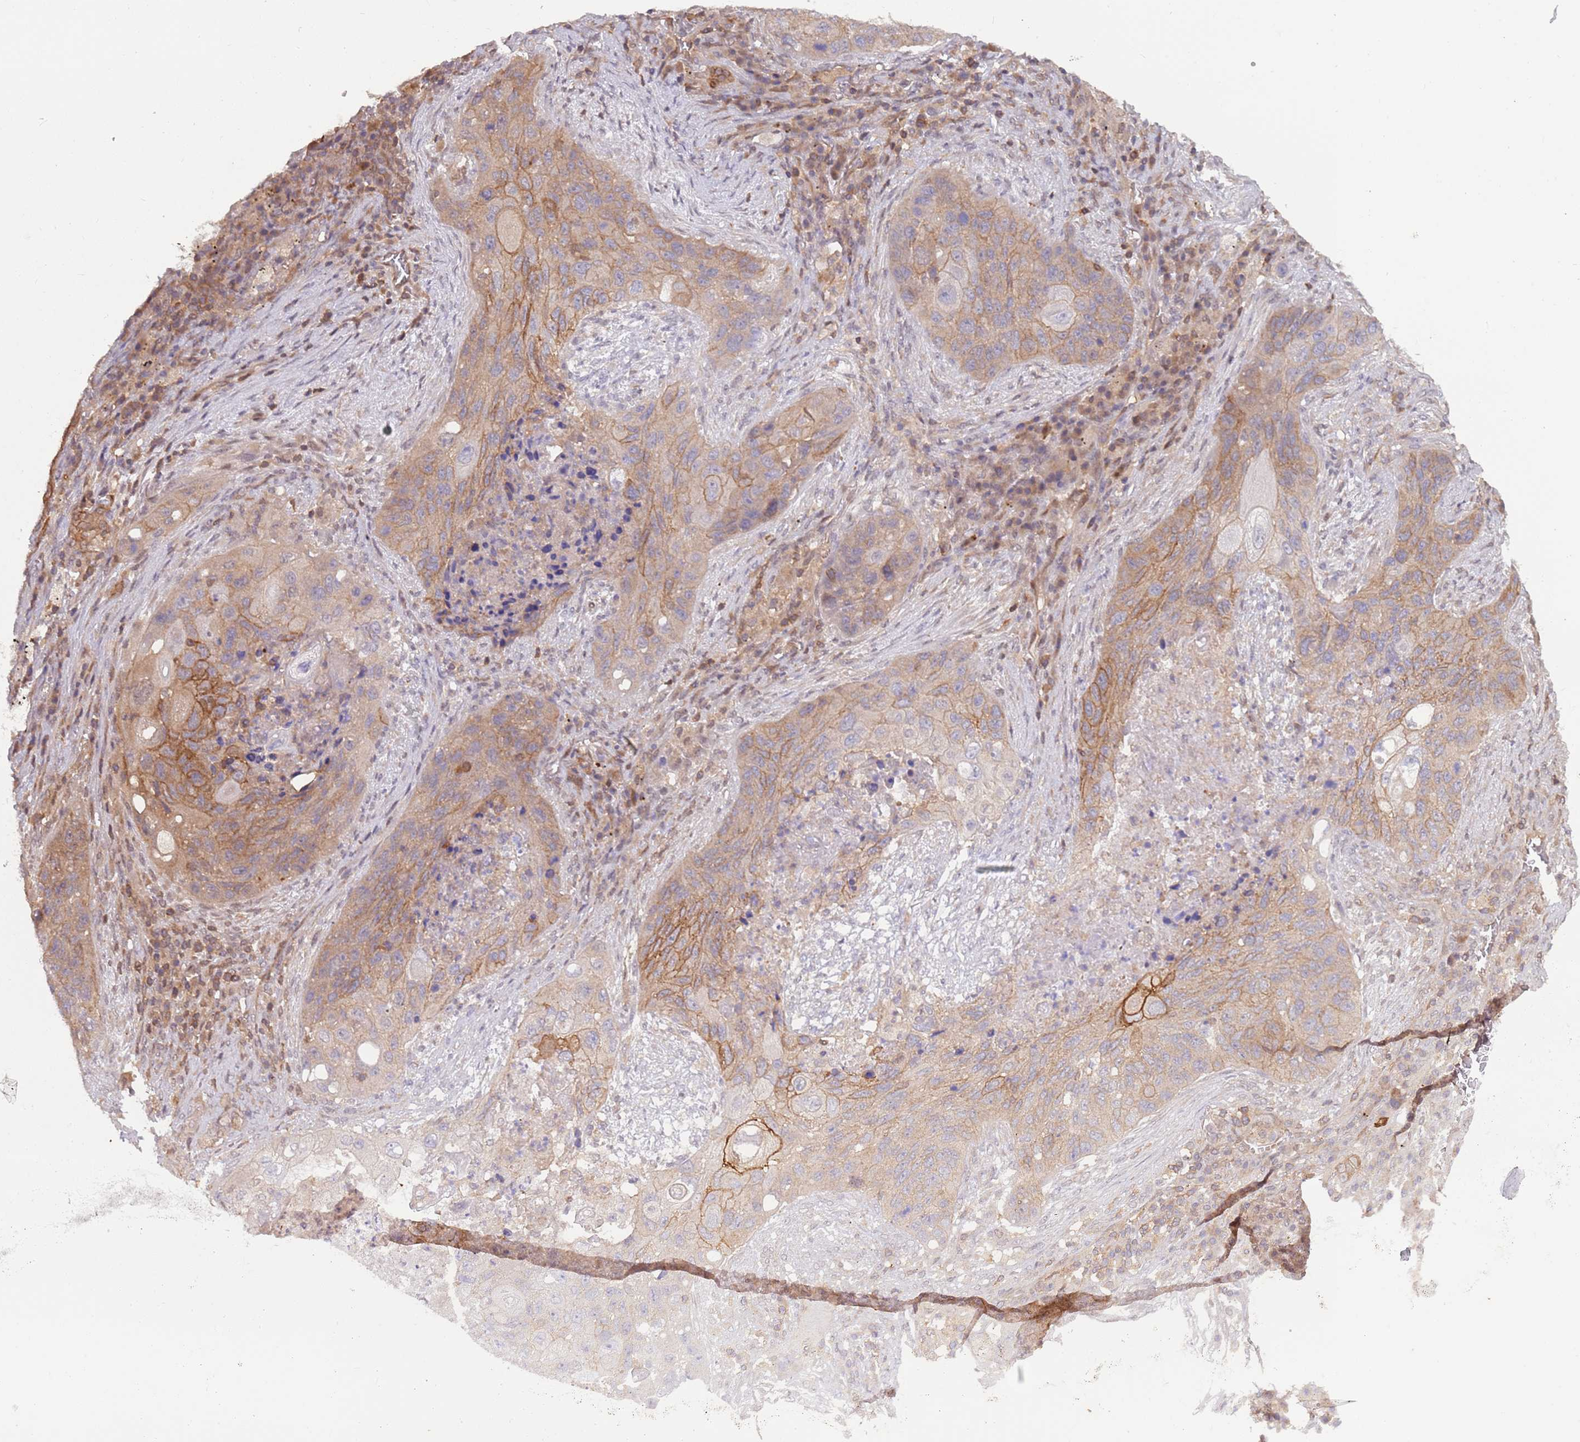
{"staining": {"intensity": "moderate", "quantity": "25%-75%", "location": "cytoplasmic/membranous"}, "tissue": "lung cancer", "cell_type": "Tumor cells", "image_type": "cancer", "snomed": [{"axis": "morphology", "description": "Squamous cell carcinoma, NOS"}, {"axis": "topography", "description": "Lung"}], "caption": "Tumor cells exhibit medium levels of moderate cytoplasmic/membranous positivity in approximately 25%-75% of cells in lung cancer.", "gene": "GSDMD", "patient": {"sex": "female", "age": 63}}